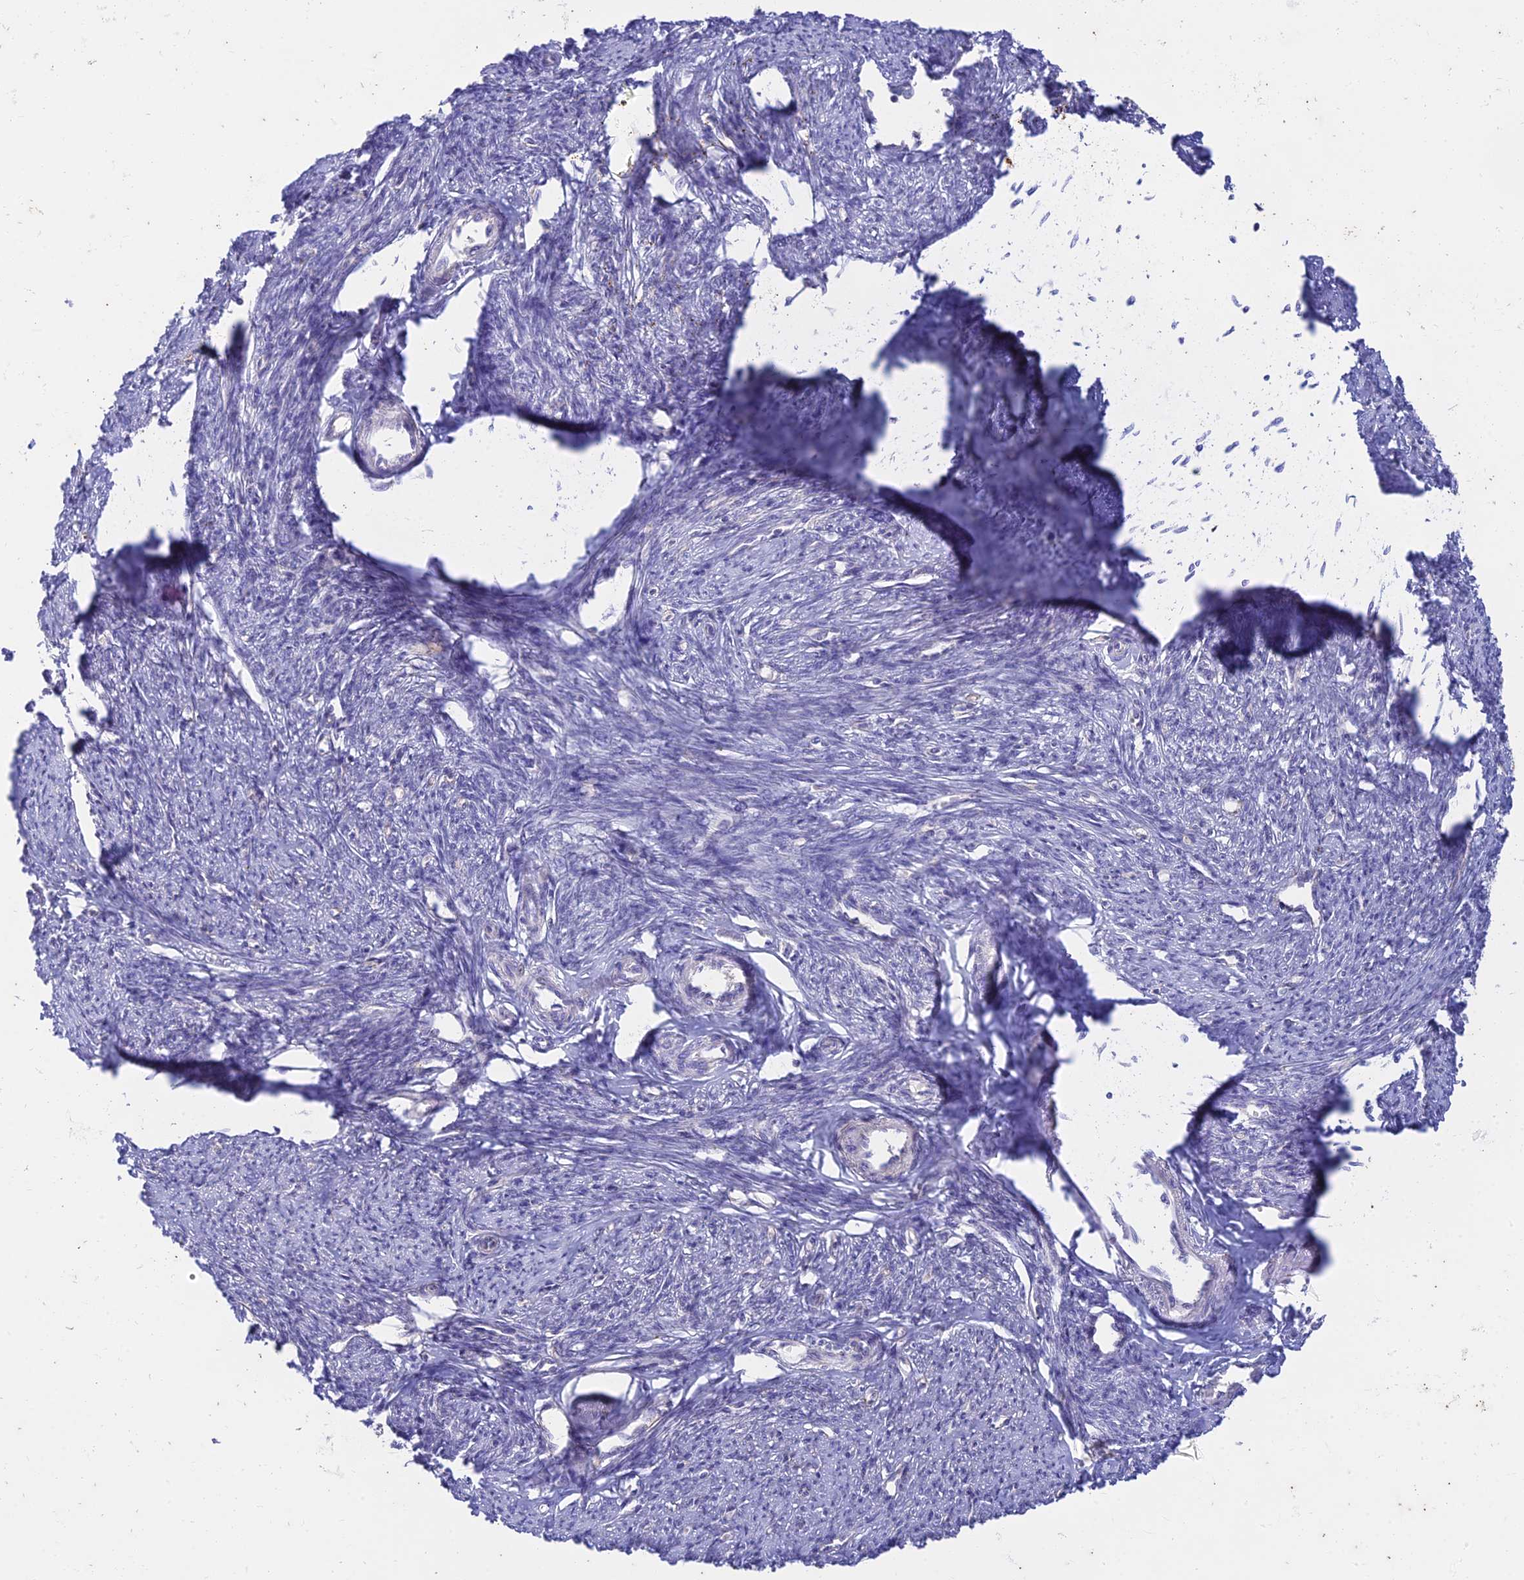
{"staining": {"intensity": "negative", "quantity": "none", "location": "none"}, "tissue": "smooth muscle", "cell_type": "Smooth muscle cells", "image_type": "normal", "snomed": [{"axis": "morphology", "description": "Normal tissue, NOS"}, {"axis": "topography", "description": "Smooth muscle"}, {"axis": "topography", "description": "Uterus"}], "caption": "High magnification brightfield microscopy of unremarkable smooth muscle stained with DAB (3,3'-diaminobenzidine) (brown) and counterstained with hematoxylin (blue): smooth muscle cells show no significant expression. The staining is performed using DAB (3,3'-diaminobenzidine) brown chromogen with nuclei counter-stained in using hematoxylin.", "gene": "PTCD2", "patient": {"sex": "female", "age": 59}}